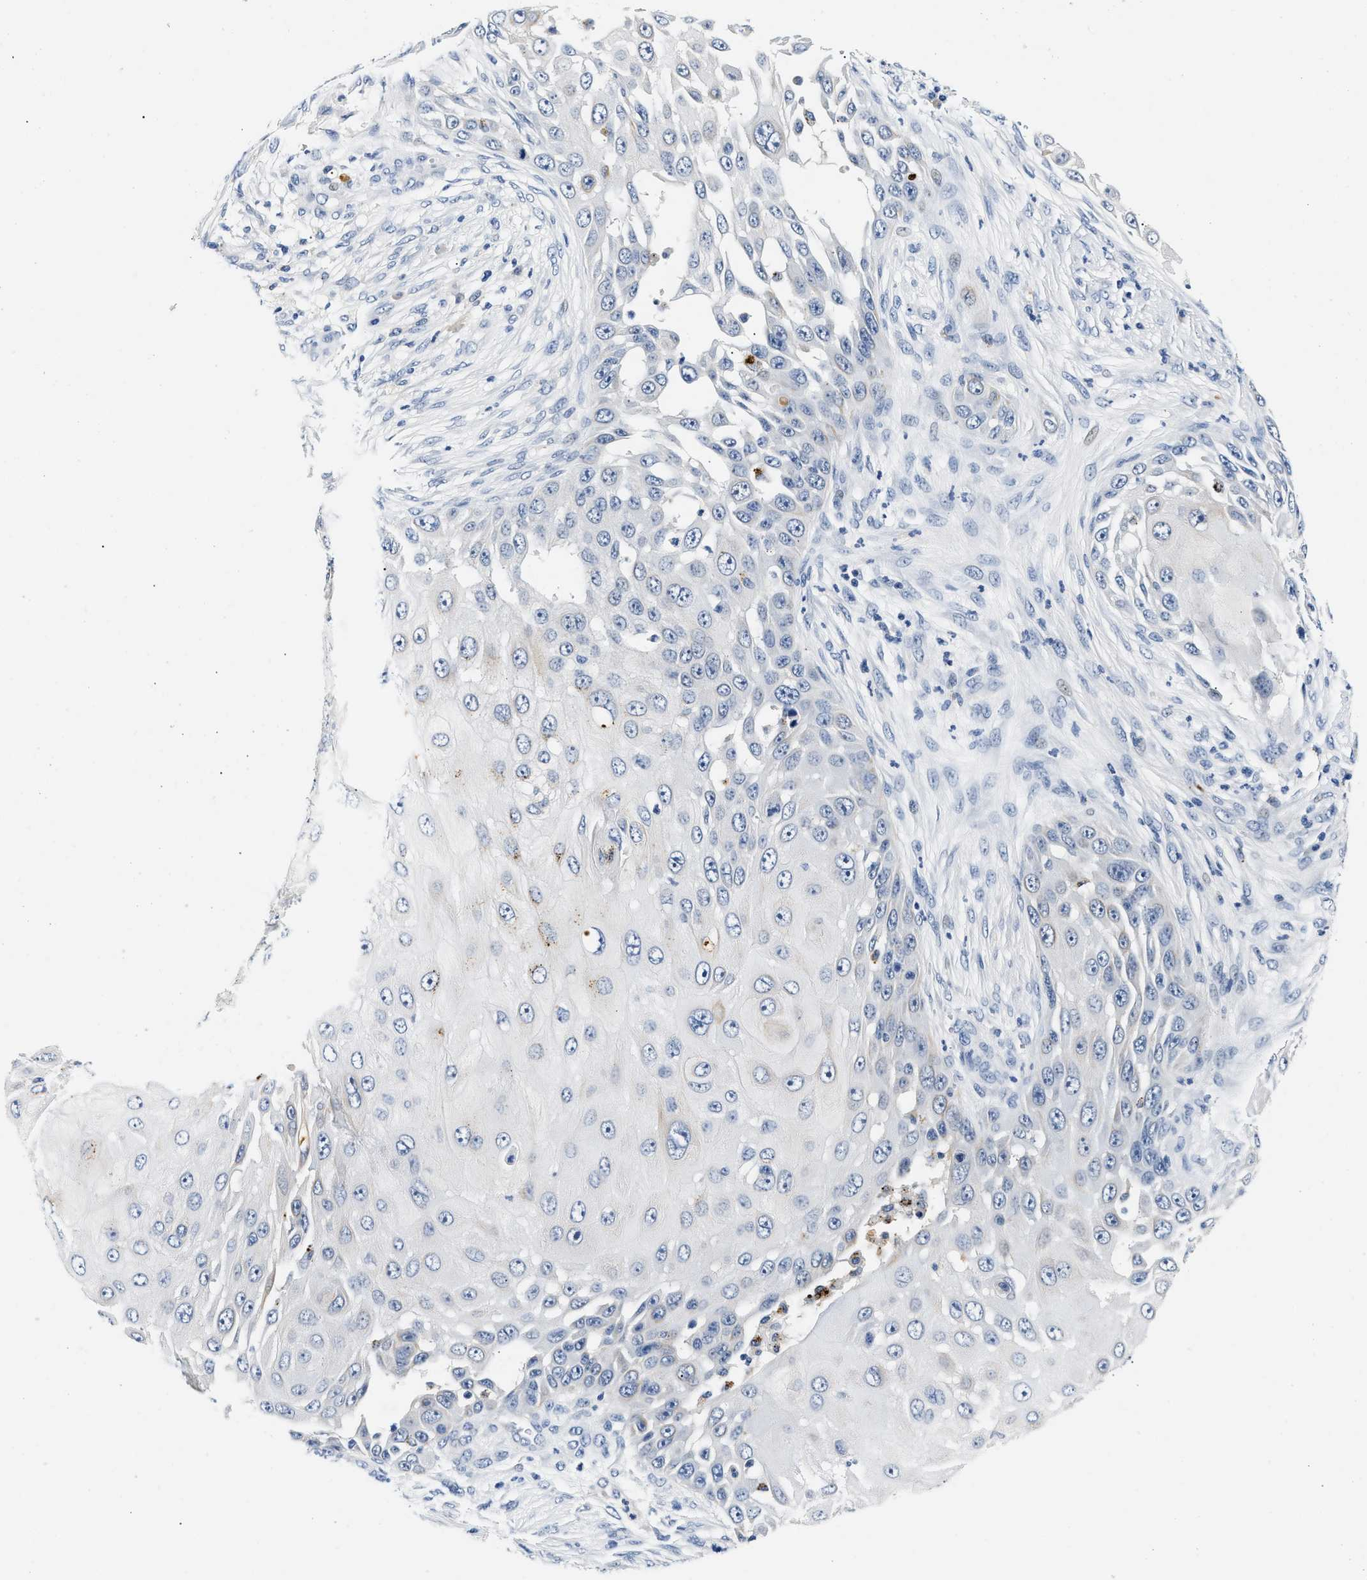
{"staining": {"intensity": "negative", "quantity": "none", "location": "none"}, "tissue": "skin cancer", "cell_type": "Tumor cells", "image_type": "cancer", "snomed": [{"axis": "morphology", "description": "Squamous cell carcinoma, NOS"}, {"axis": "topography", "description": "Skin"}], "caption": "Immunohistochemical staining of skin cancer (squamous cell carcinoma) demonstrates no significant staining in tumor cells.", "gene": "MED22", "patient": {"sex": "female", "age": 44}}